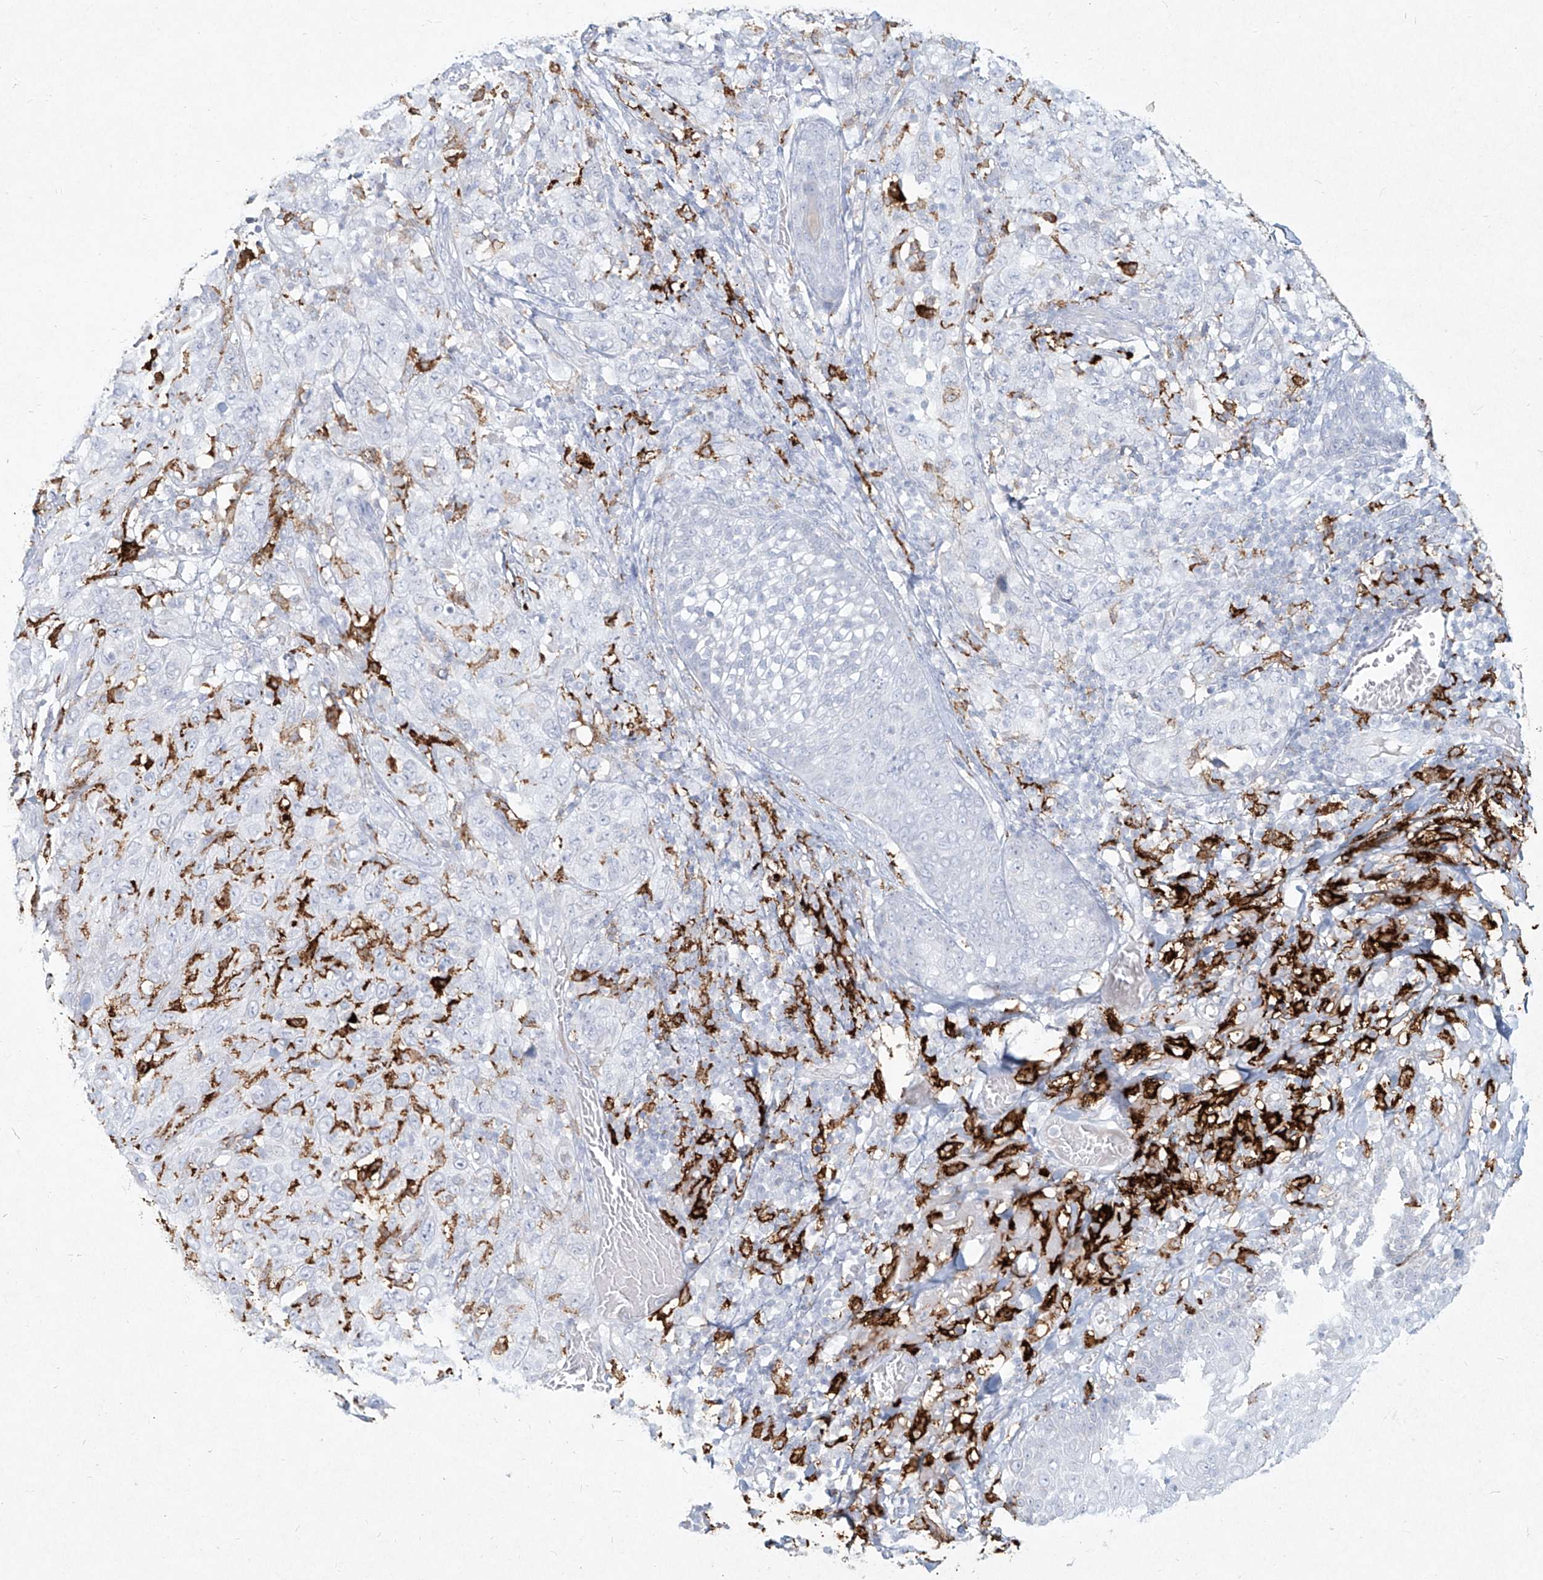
{"staining": {"intensity": "negative", "quantity": "none", "location": "none"}, "tissue": "skin cancer", "cell_type": "Tumor cells", "image_type": "cancer", "snomed": [{"axis": "morphology", "description": "Squamous cell carcinoma, NOS"}, {"axis": "topography", "description": "Skin"}], "caption": "Skin squamous cell carcinoma stained for a protein using immunohistochemistry (IHC) shows no positivity tumor cells.", "gene": "CD209", "patient": {"sex": "female", "age": 88}}